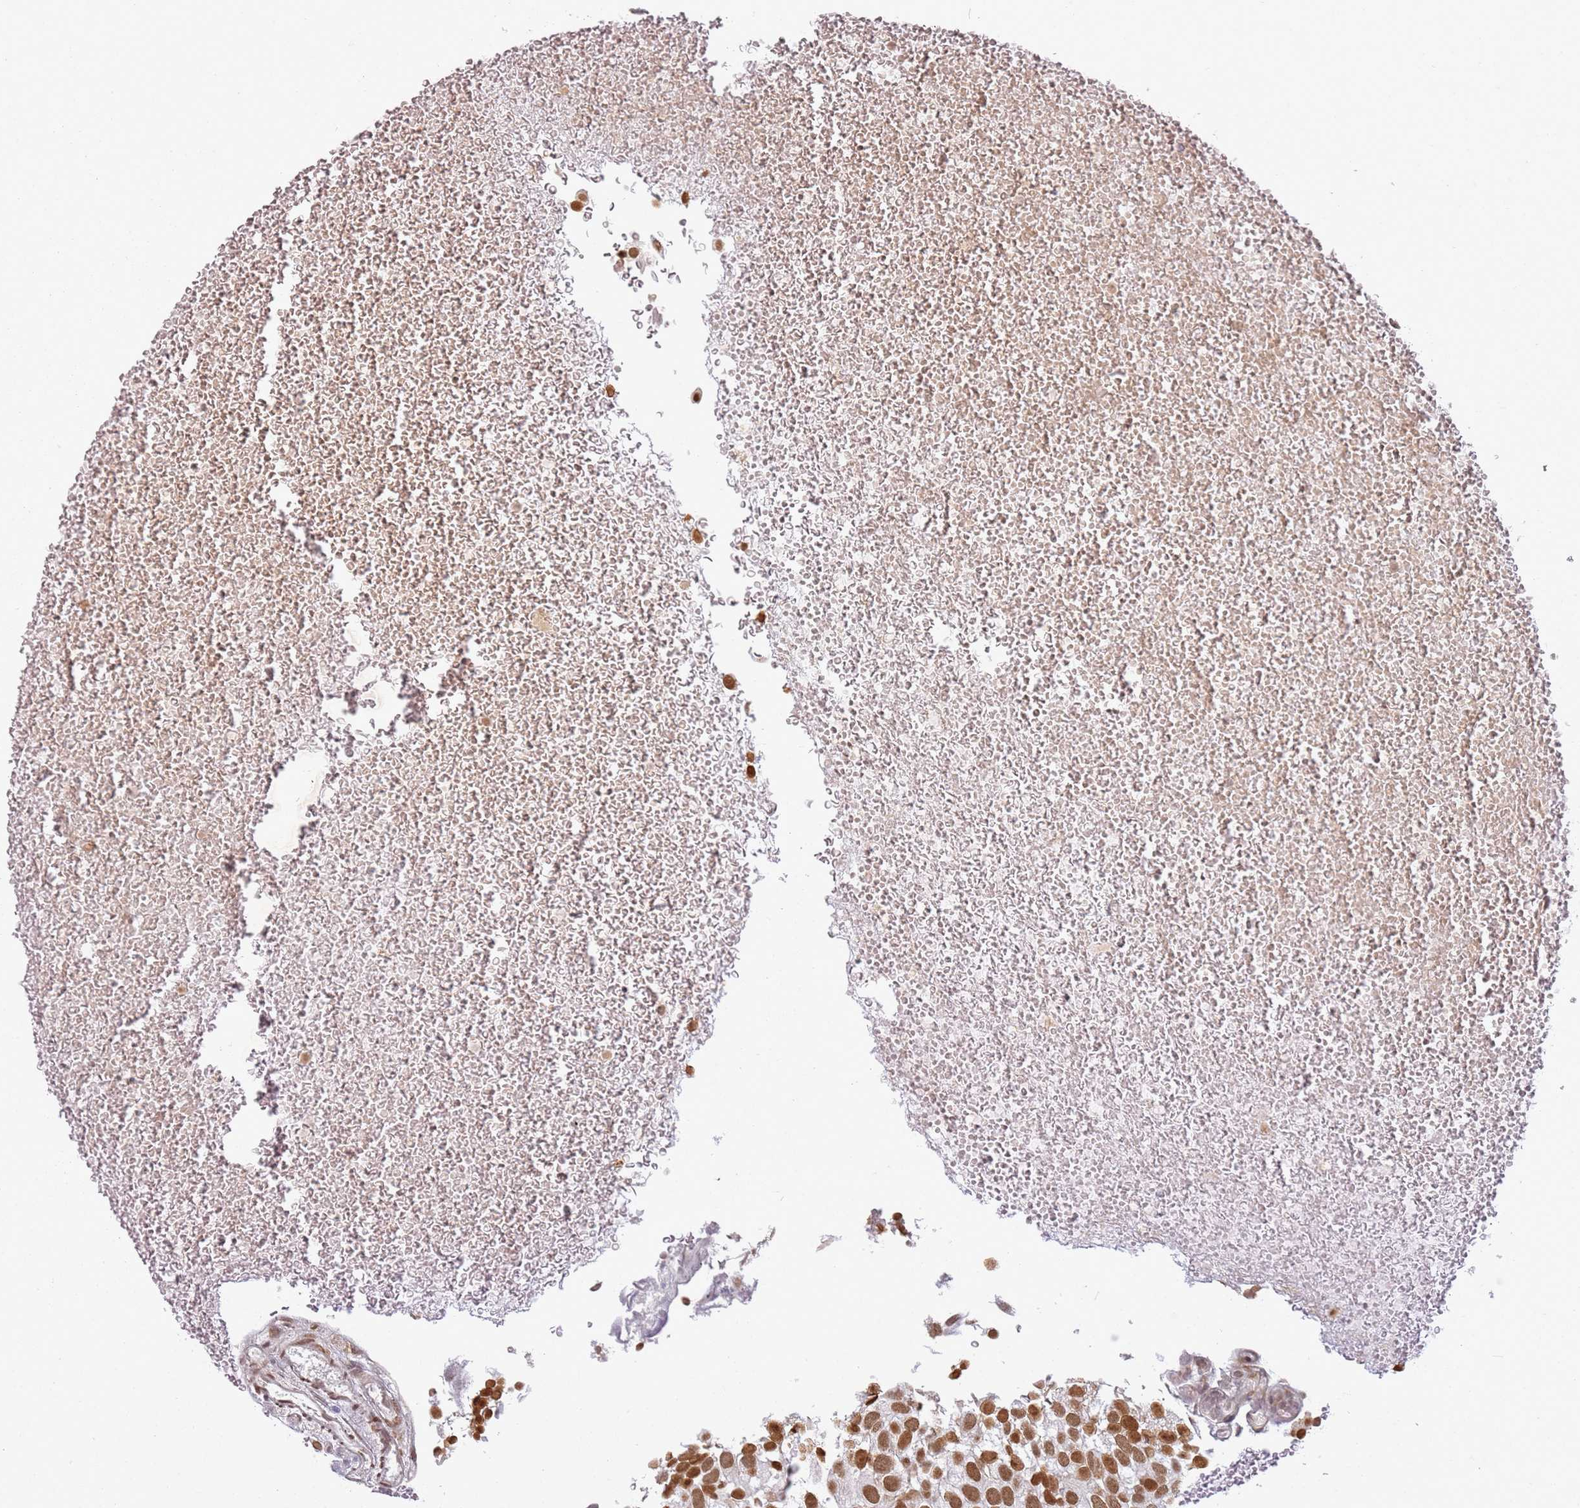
{"staining": {"intensity": "moderate", "quantity": ">75%", "location": "nuclear"}, "tissue": "urothelial cancer", "cell_type": "Tumor cells", "image_type": "cancer", "snomed": [{"axis": "morphology", "description": "Urothelial carcinoma, Low grade"}, {"axis": "topography", "description": "Urinary bladder"}], "caption": "Protein analysis of urothelial cancer tissue reveals moderate nuclear positivity in about >75% of tumor cells. (IHC, brightfield microscopy, high magnification).", "gene": "TENT4A", "patient": {"sex": "male", "age": 78}}